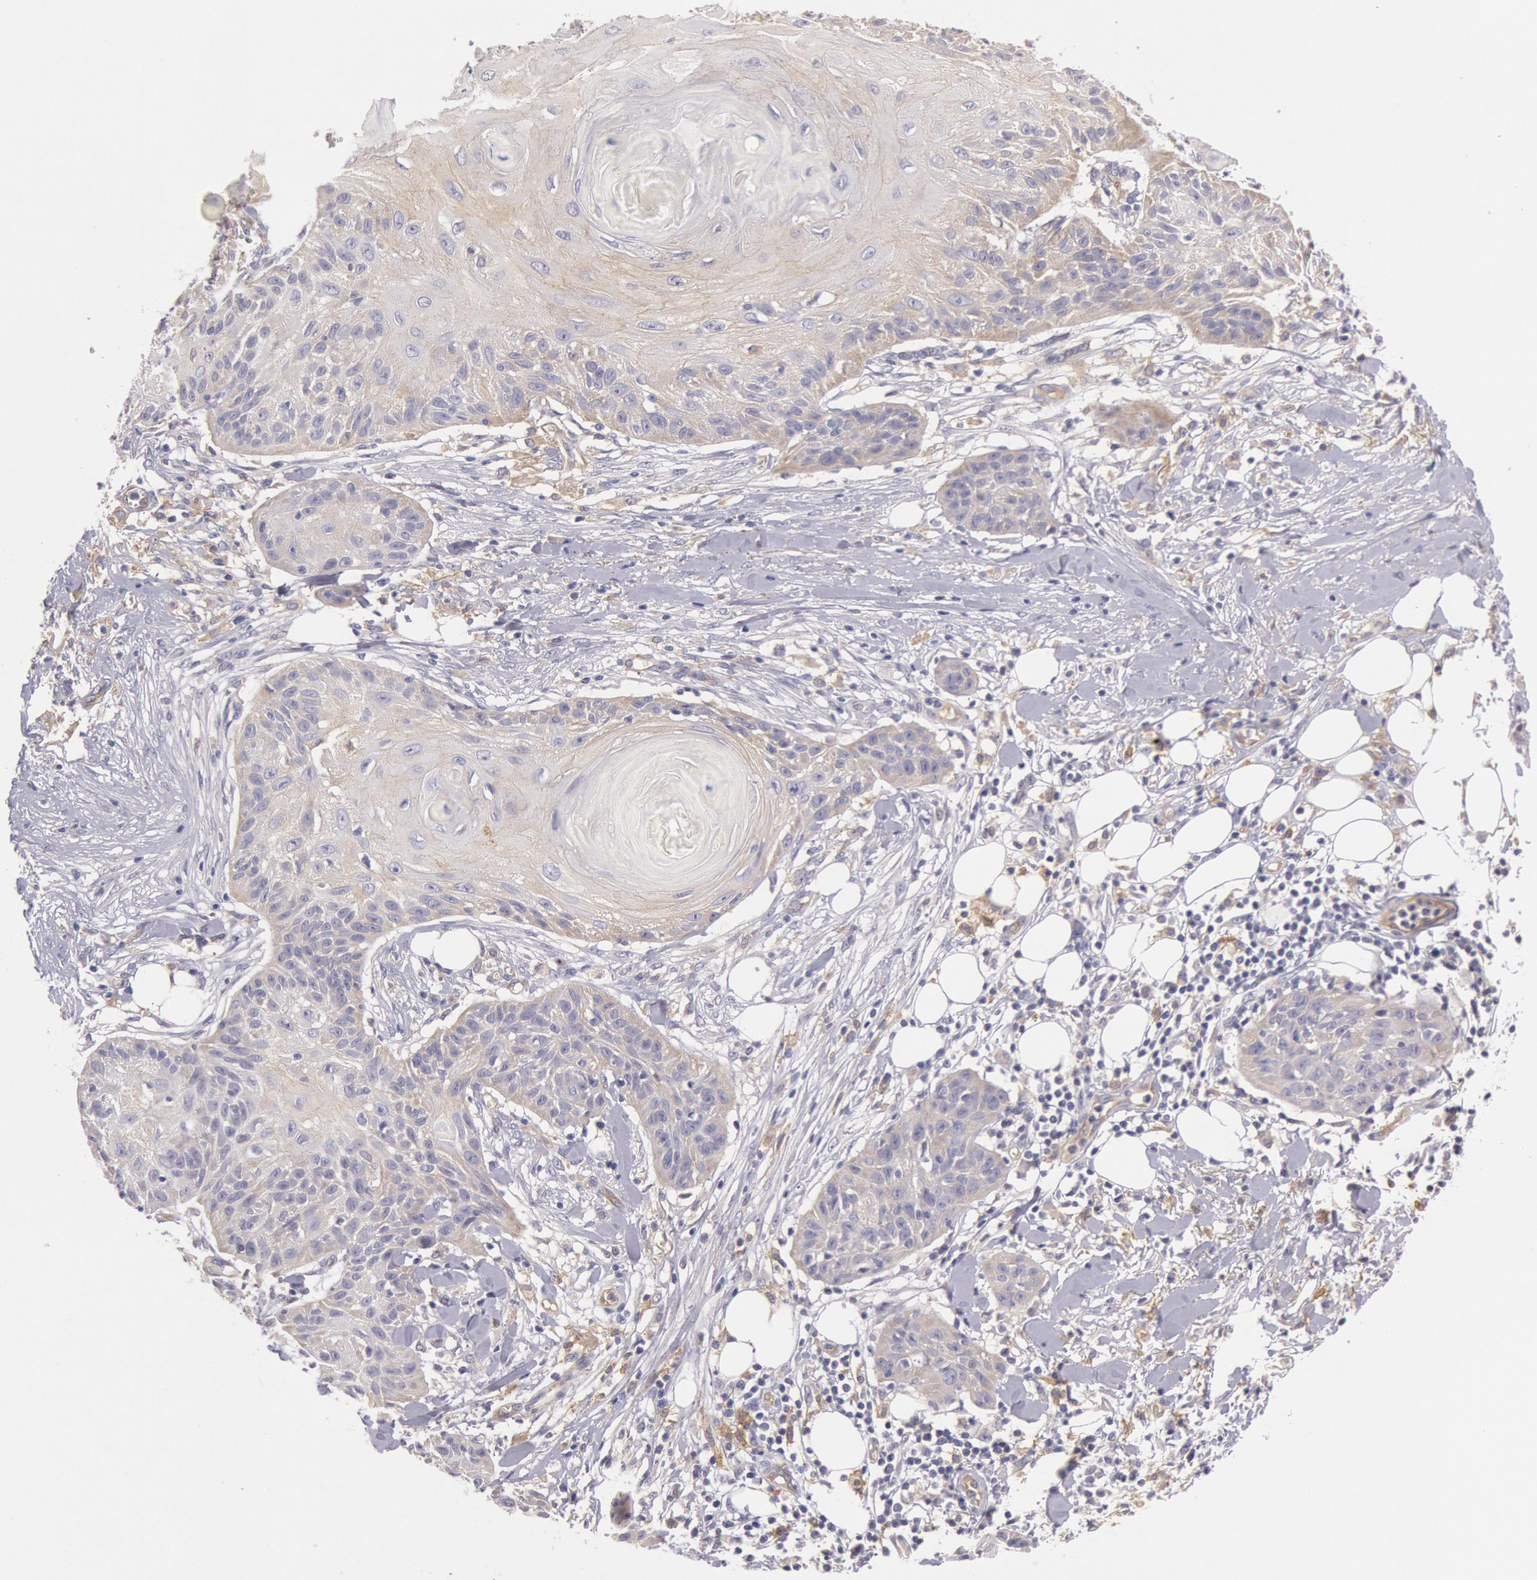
{"staining": {"intensity": "weak", "quantity": "<25%", "location": "cytoplasmic/membranous"}, "tissue": "skin cancer", "cell_type": "Tumor cells", "image_type": "cancer", "snomed": [{"axis": "morphology", "description": "Squamous cell carcinoma, NOS"}, {"axis": "topography", "description": "Skin"}], "caption": "An immunohistochemistry (IHC) micrograph of skin squamous cell carcinoma is shown. There is no staining in tumor cells of skin squamous cell carcinoma.", "gene": "MYO5A", "patient": {"sex": "female", "age": 88}}